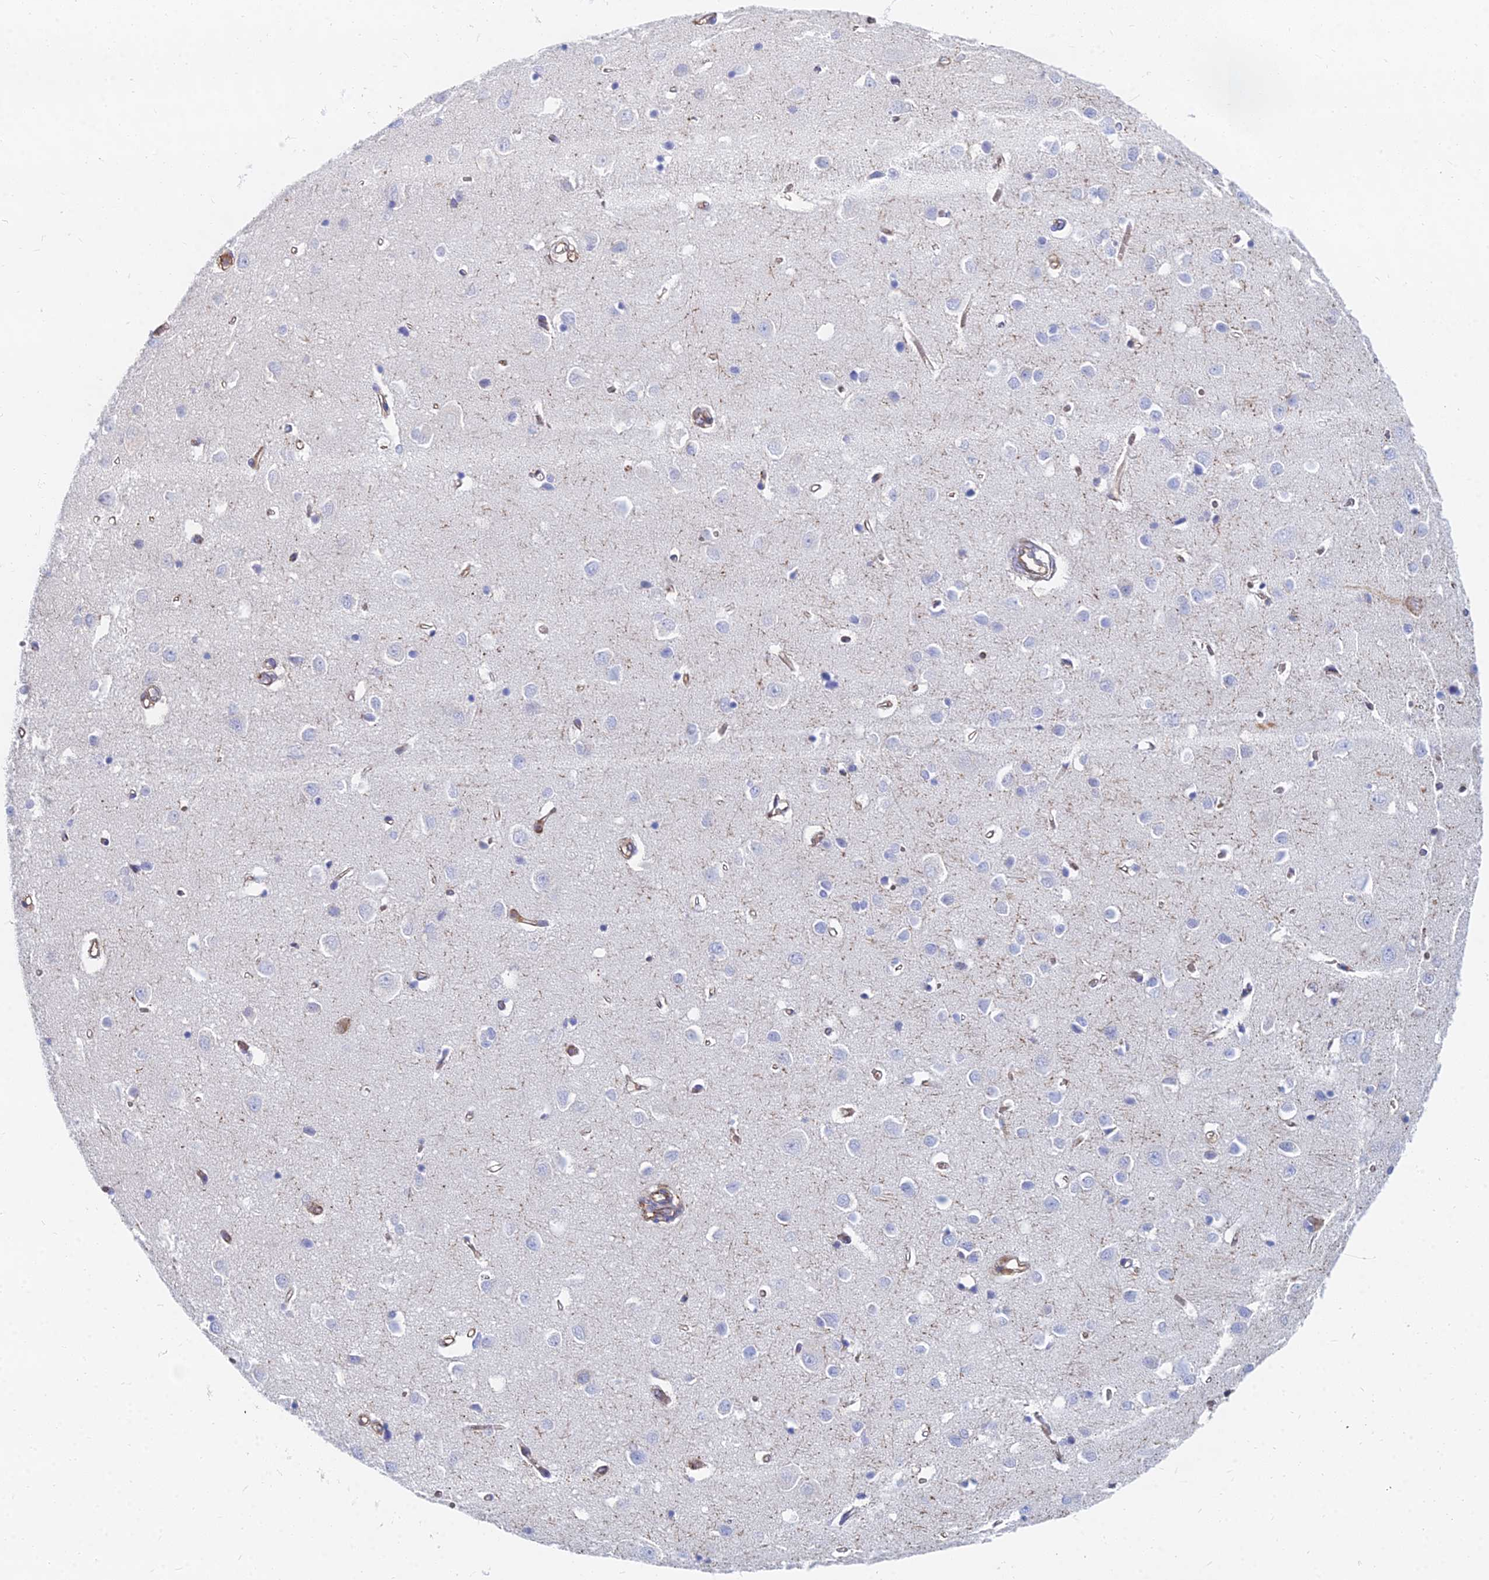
{"staining": {"intensity": "moderate", "quantity": ">75%", "location": "cytoplasmic/membranous"}, "tissue": "cerebral cortex", "cell_type": "Endothelial cells", "image_type": "normal", "snomed": [{"axis": "morphology", "description": "Normal tissue, NOS"}, {"axis": "topography", "description": "Cerebral cortex"}], "caption": "A medium amount of moderate cytoplasmic/membranous staining is present in approximately >75% of endothelial cells in unremarkable cerebral cortex.", "gene": "FFAR3", "patient": {"sex": "female", "age": 64}}